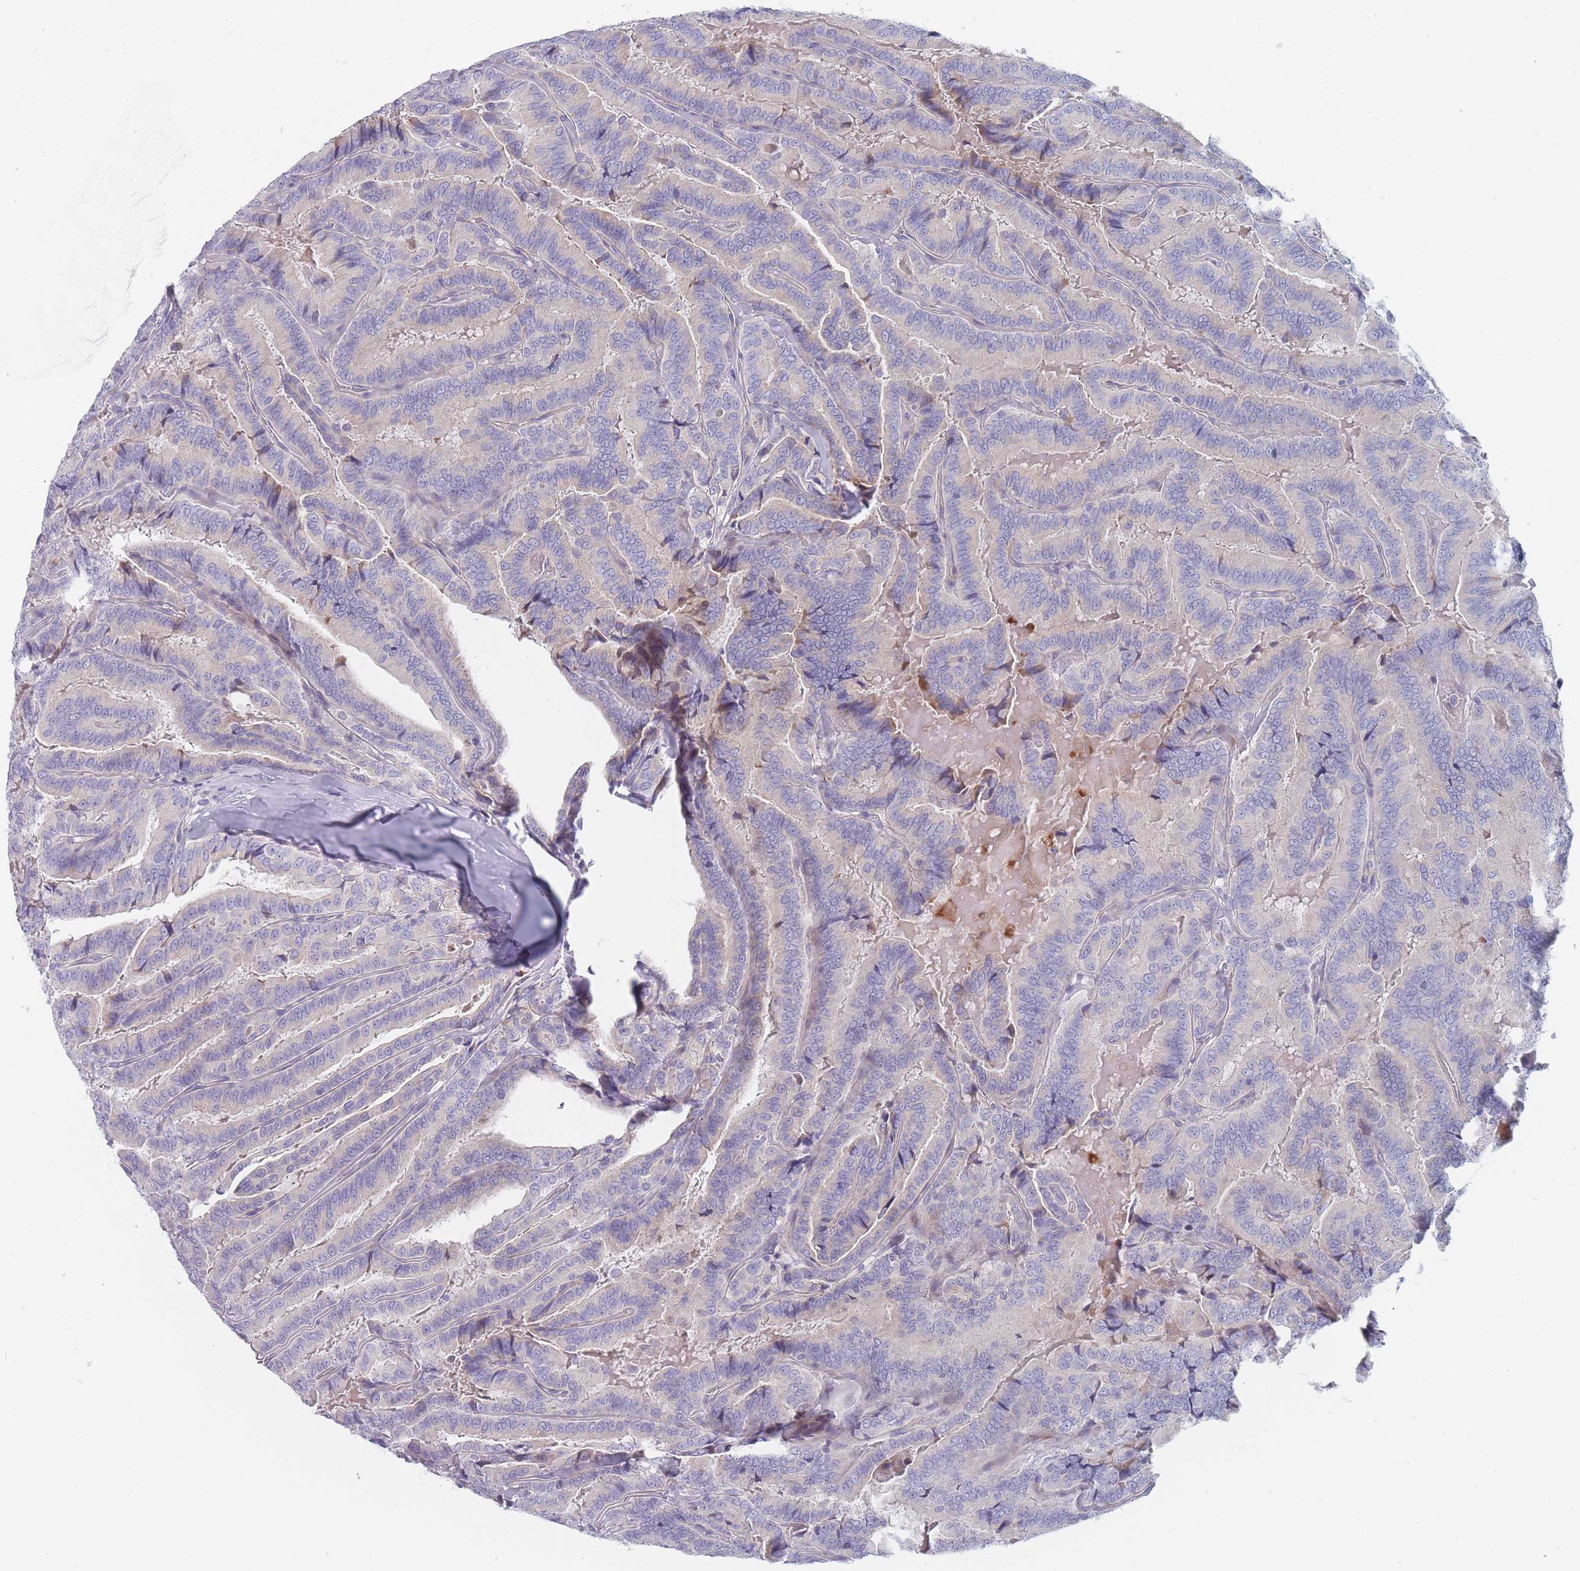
{"staining": {"intensity": "negative", "quantity": "none", "location": "none"}, "tissue": "thyroid cancer", "cell_type": "Tumor cells", "image_type": "cancer", "snomed": [{"axis": "morphology", "description": "Papillary adenocarcinoma, NOS"}, {"axis": "topography", "description": "Thyroid gland"}], "caption": "Immunohistochemical staining of thyroid cancer (papillary adenocarcinoma) displays no significant expression in tumor cells.", "gene": "SPATS1", "patient": {"sex": "male", "age": 61}}